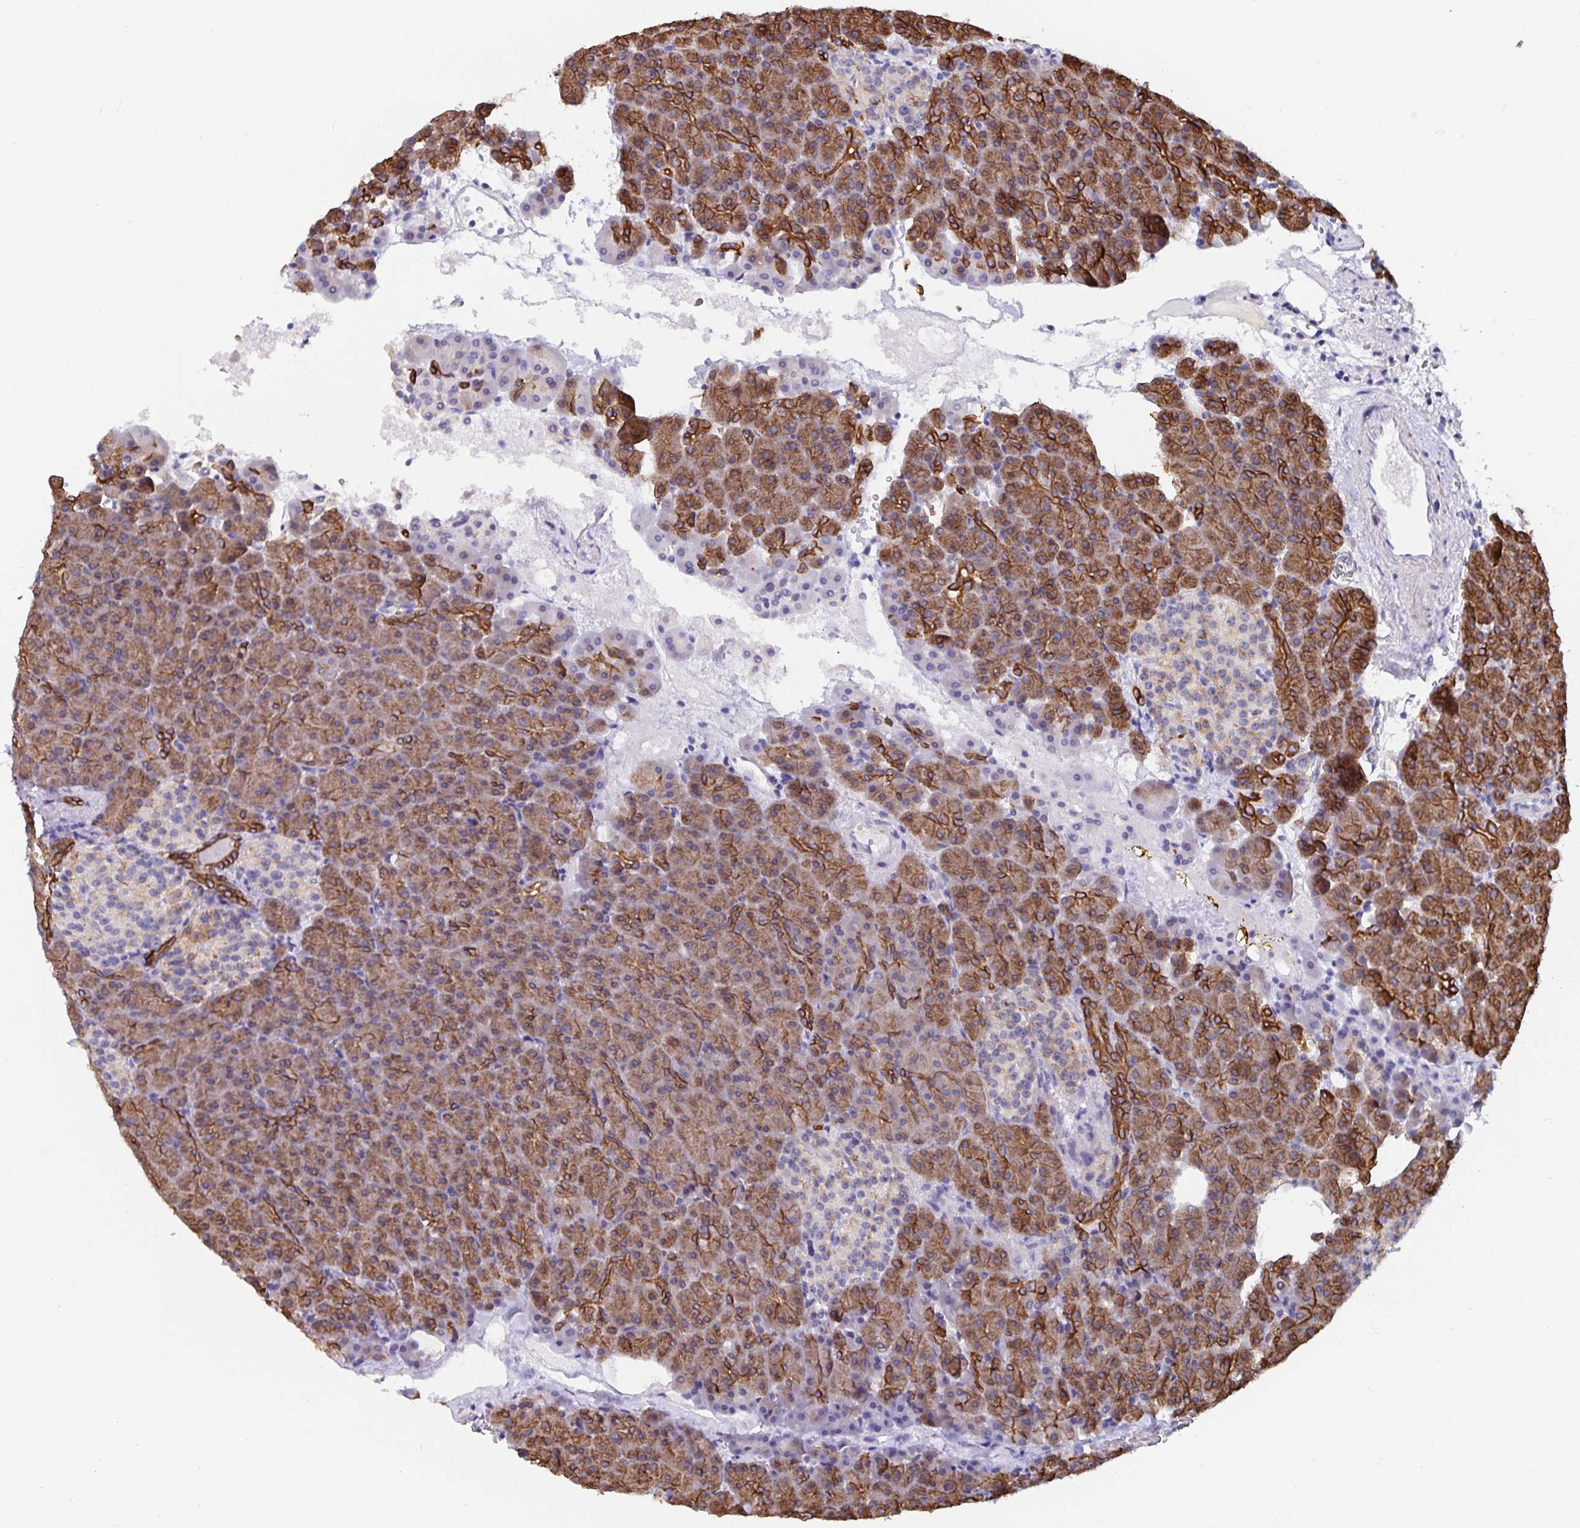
{"staining": {"intensity": "strong", "quantity": "25%-75%", "location": "cytoplasmic/membranous"}, "tissue": "pancreas", "cell_type": "Exocrine glandular cells", "image_type": "normal", "snomed": [{"axis": "morphology", "description": "Normal tissue, NOS"}, {"axis": "topography", "description": "Pancreas"}], "caption": "A high-resolution micrograph shows immunohistochemistry staining of normal pancreas, which demonstrates strong cytoplasmic/membranous positivity in approximately 25%-75% of exocrine glandular cells.", "gene": "ZIK1", "patient": {"sex": "female", "age": 74}}